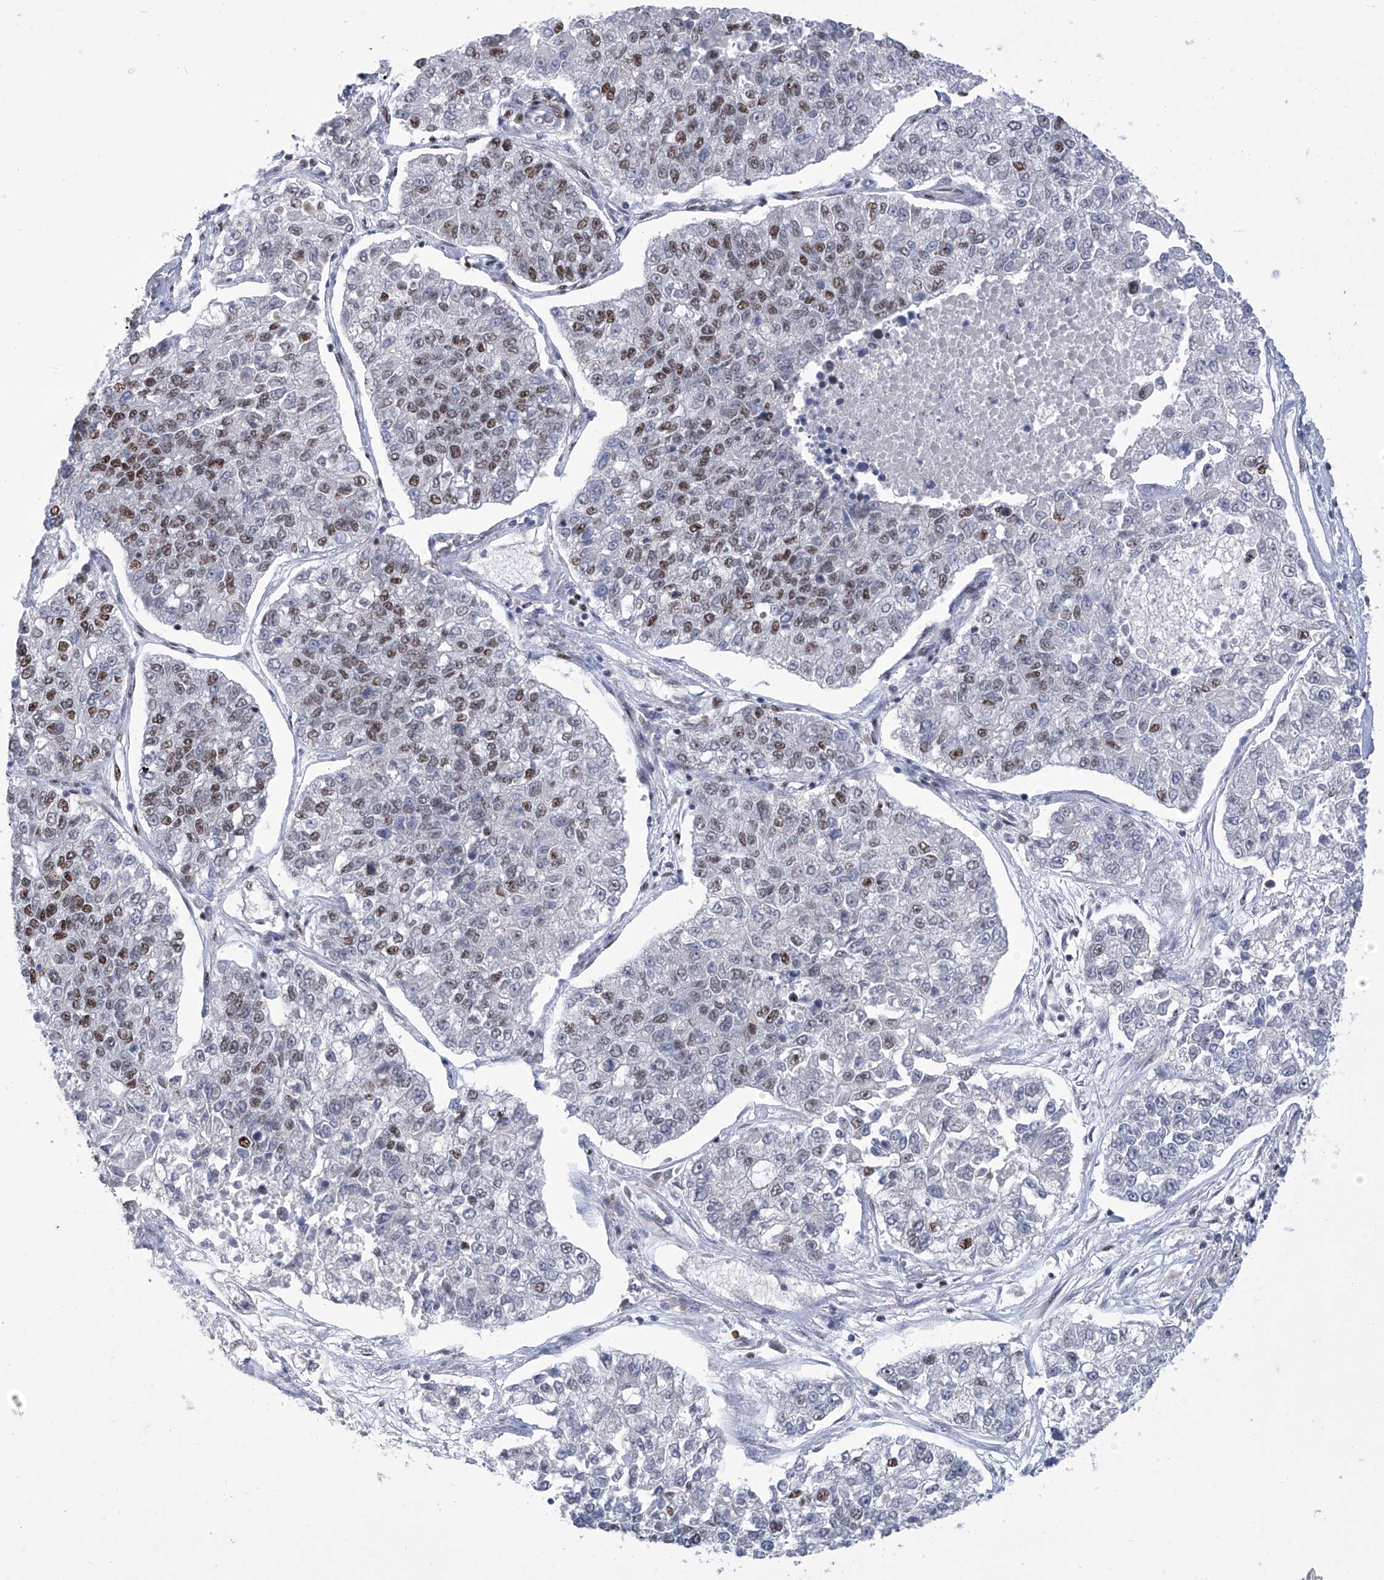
{"staining": {"intensity": "moderate", "quantity": "<25%", "location": "nuclear"}, "tissue": "lung cancer", "cell_type": "Tumor cells", "image_type": "cancer", "snomed": [{"axis": "morphology", "description": "Adenocarcinoma, NOS"}, {"axis": "topography", "description": "Lung"}], "caption": "Lung cancer stained with a brown dye reveals moderate nuclear positive staining in about <25% of tumor cells.", "gene": "FBXL4", "patient": {"sex": "male", "age": 49}}